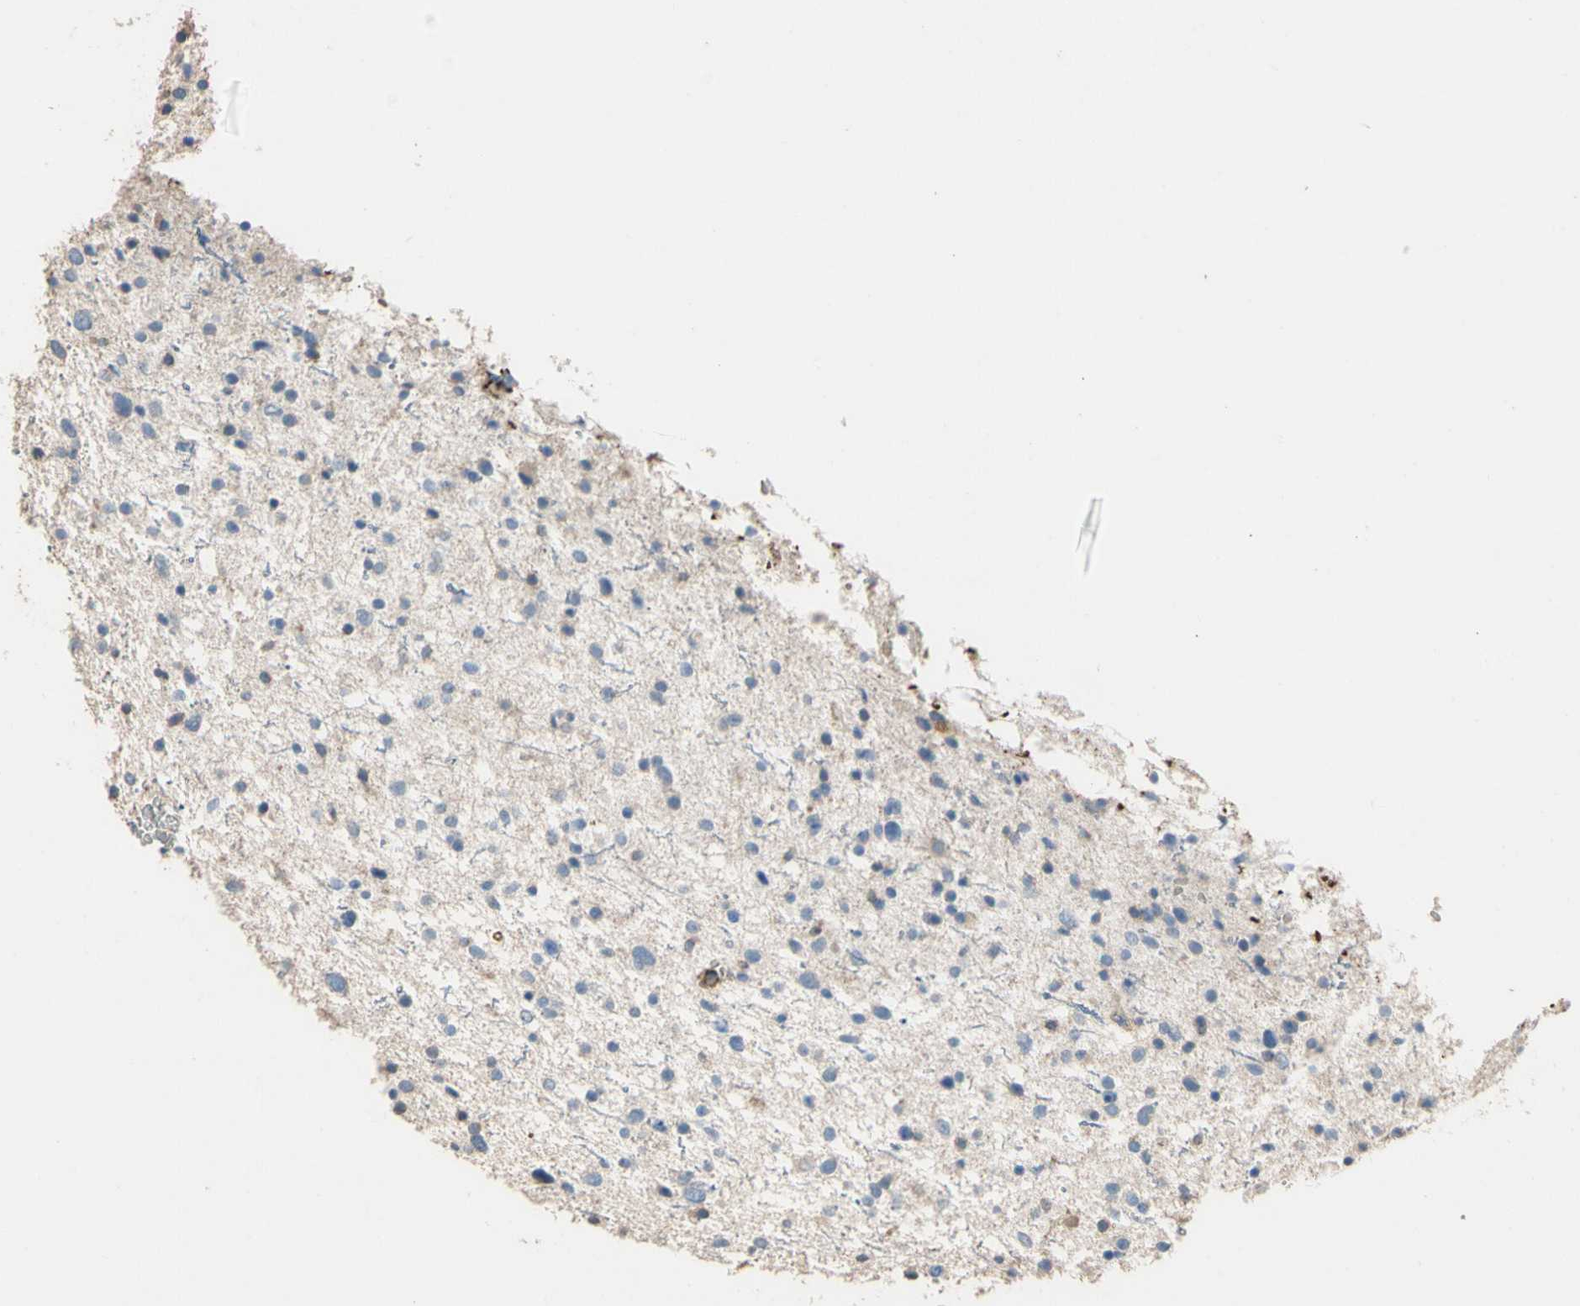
{"staining": {"intensity": "moderate", "quantity": "<25%", "location": "cytoplasmic/membranous"}, "tissue": "glioma", "cell_type": "Tumor cells", "image_type": "cancer", "snomed": [{"axis": "morphology", "description": "Glioma, malignant, Low grade"}, {"axis": "topography", "description": "Brain"}], "caption": "Immunohistochemical staining of glioma demonstrates low levels of moderate cytoplasmic/membranous positivity in approximately <25% of tumor cells.", "gene": "SUSD2", "patient": {"sex": "female", "age": 37}}